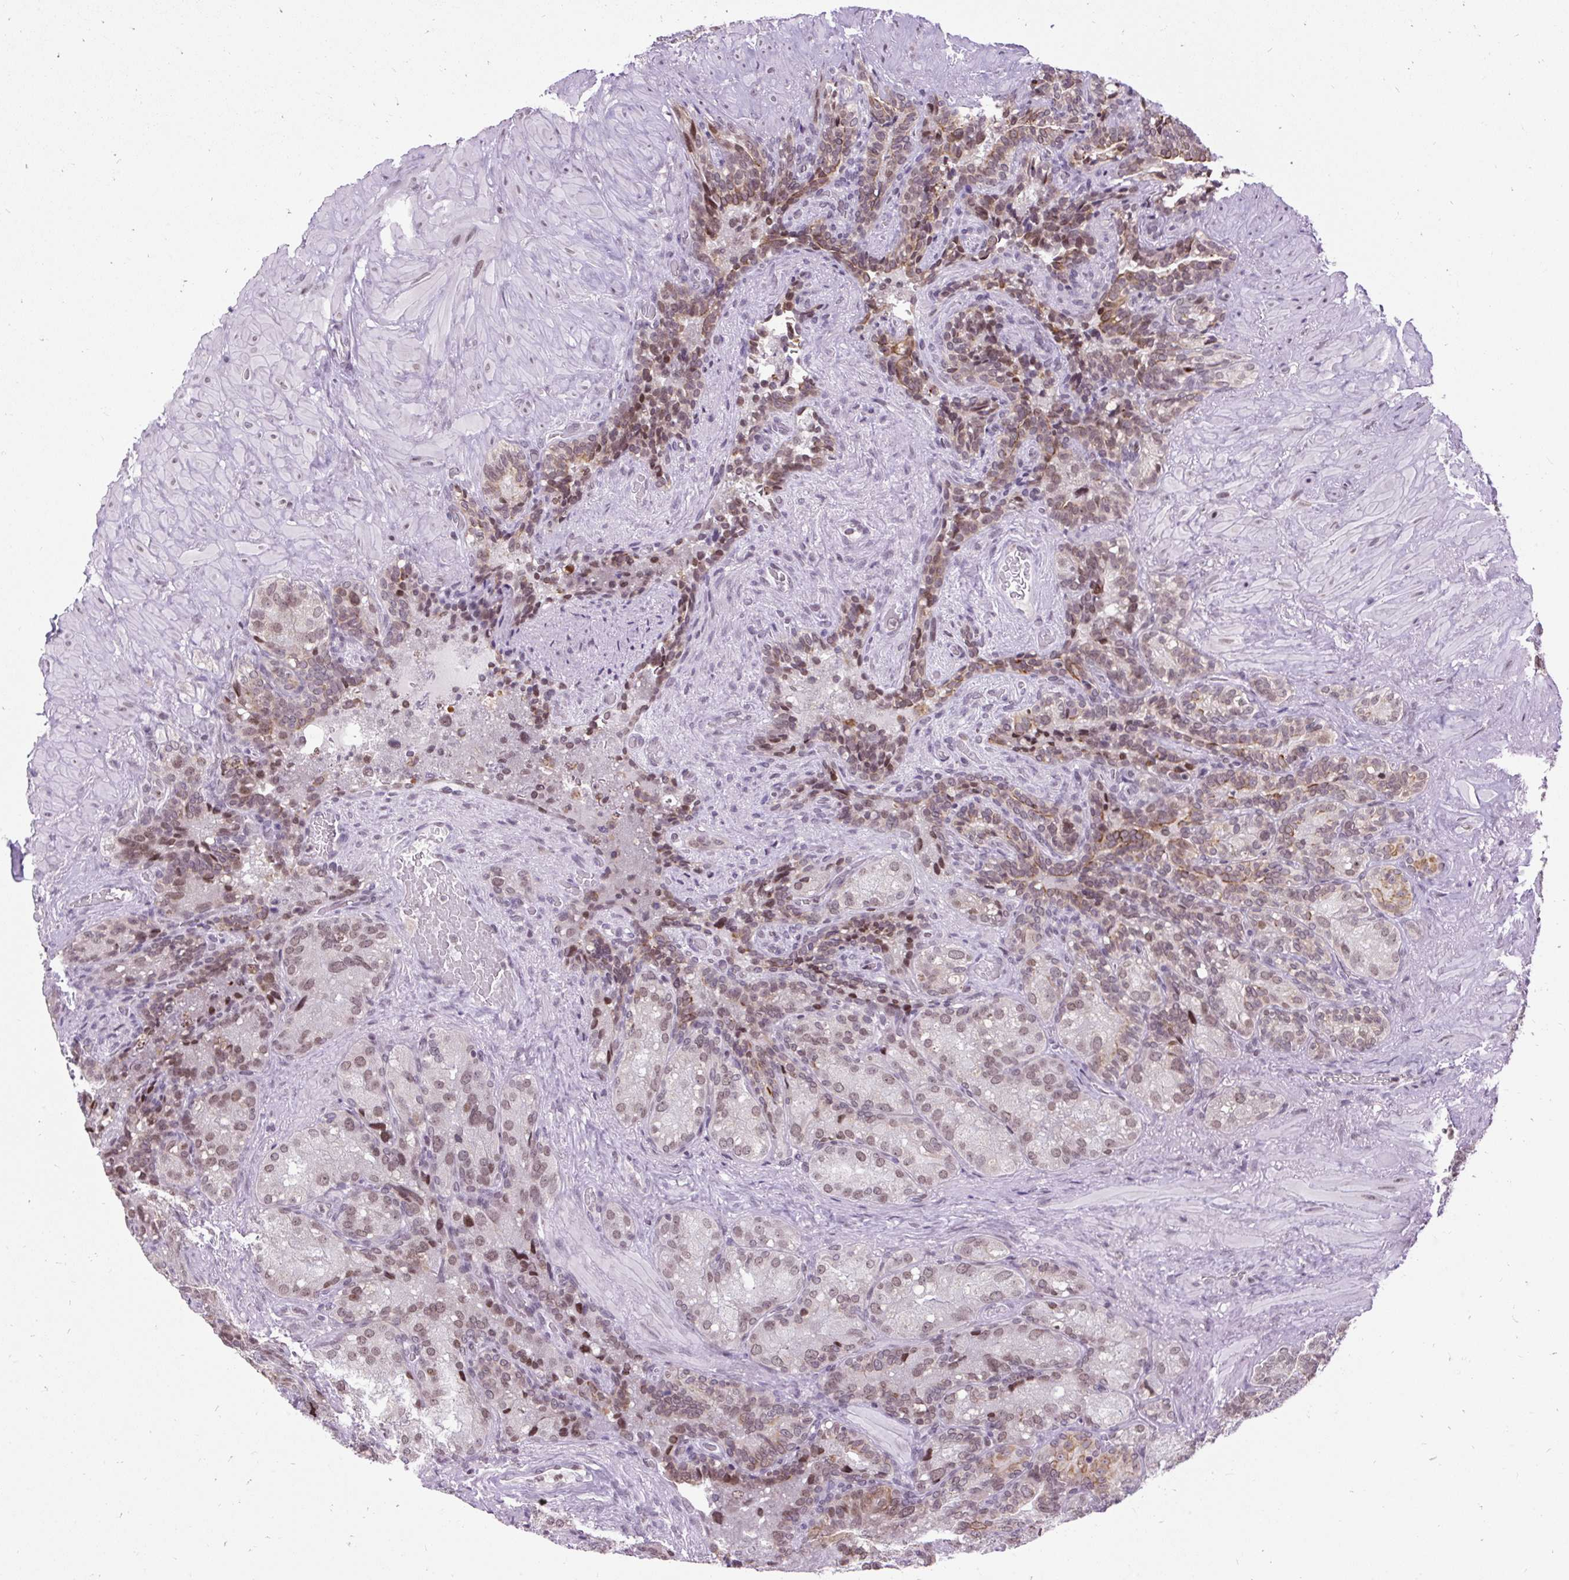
{"staining": {"intensity": "moderate", "quantity": "25%-75%", "location": "cytoplasmic/membranous,nuclear"}, "tissue": "seminal vesicle", "cell_type": "Glandular cells", "image_type": "normal", "snomed": [{"axis": "morphology", "description": "Normal tissue, NOS"}, {"axis": "topography", "description": "Seminal veicle"}], "caption": "Immunohistochemical staining of benign seminal vesicle shows moderate cytoplasmic/membranous,nuclear protein positivity in about 25%-75% of glandular cells. (DAB IHC with brightfield microscopy, high magnification).", "gene": "ZNF672", "patient": {"sex": "male", "age": 69}}